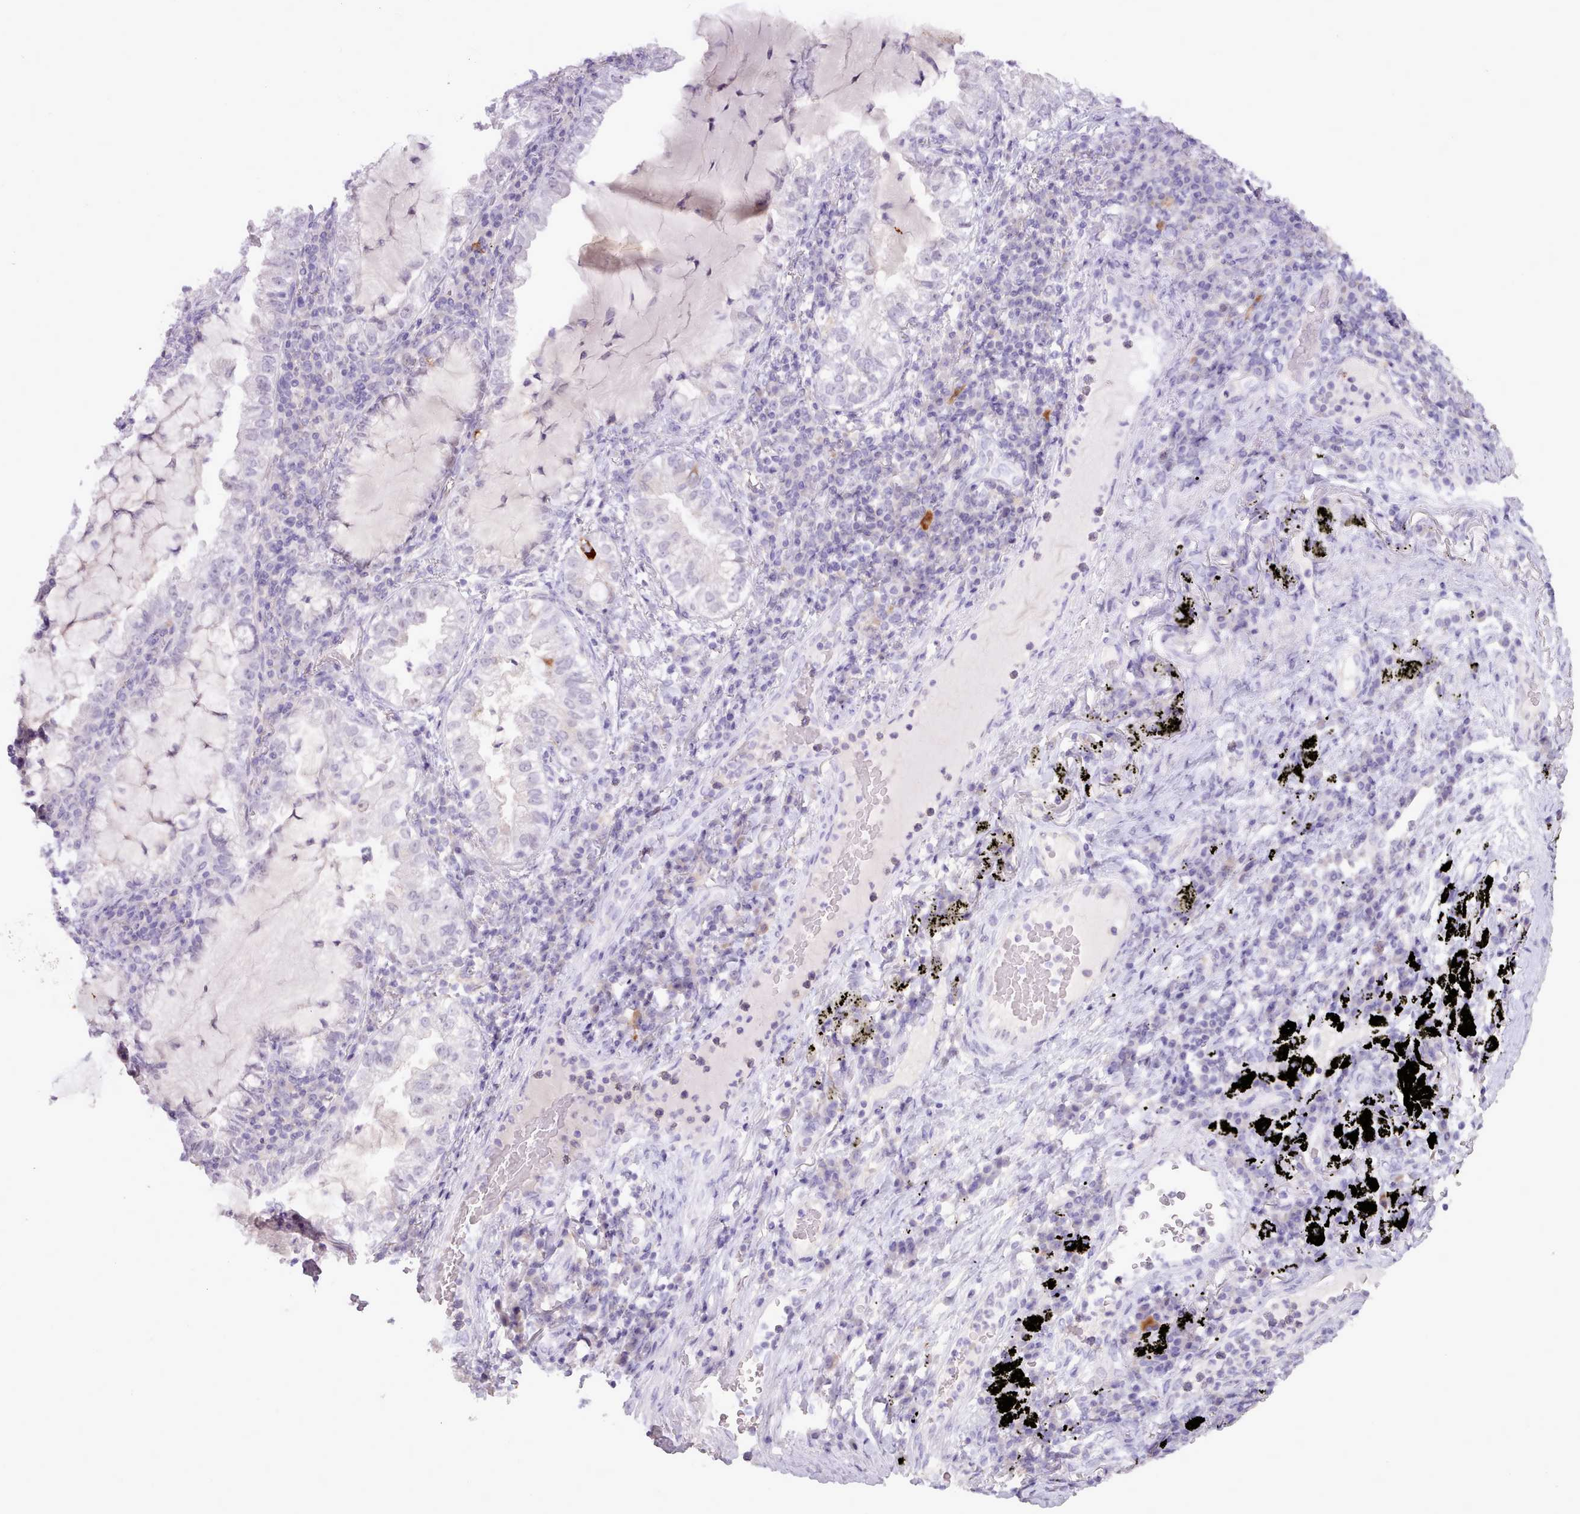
{"staining": {"intensity": "negative", "quantity": "none", "location": "none"}, "tissue": "lung cancer", "cell_type": "Tumor cells", "image_type": "cancer", "snomed": [{"axis": "morphology", "description": "Adenocarcinoma, NOS"}, {"axis": "topography", "description": "Lung"}], "caption": "The immunohistochemistry (IHC) micrograph has no significant staining in tumor cells of lung adenocarcinoma tissue.", "gene": "BDKRB2", "patient": {"sex": "female", "age": 73}}